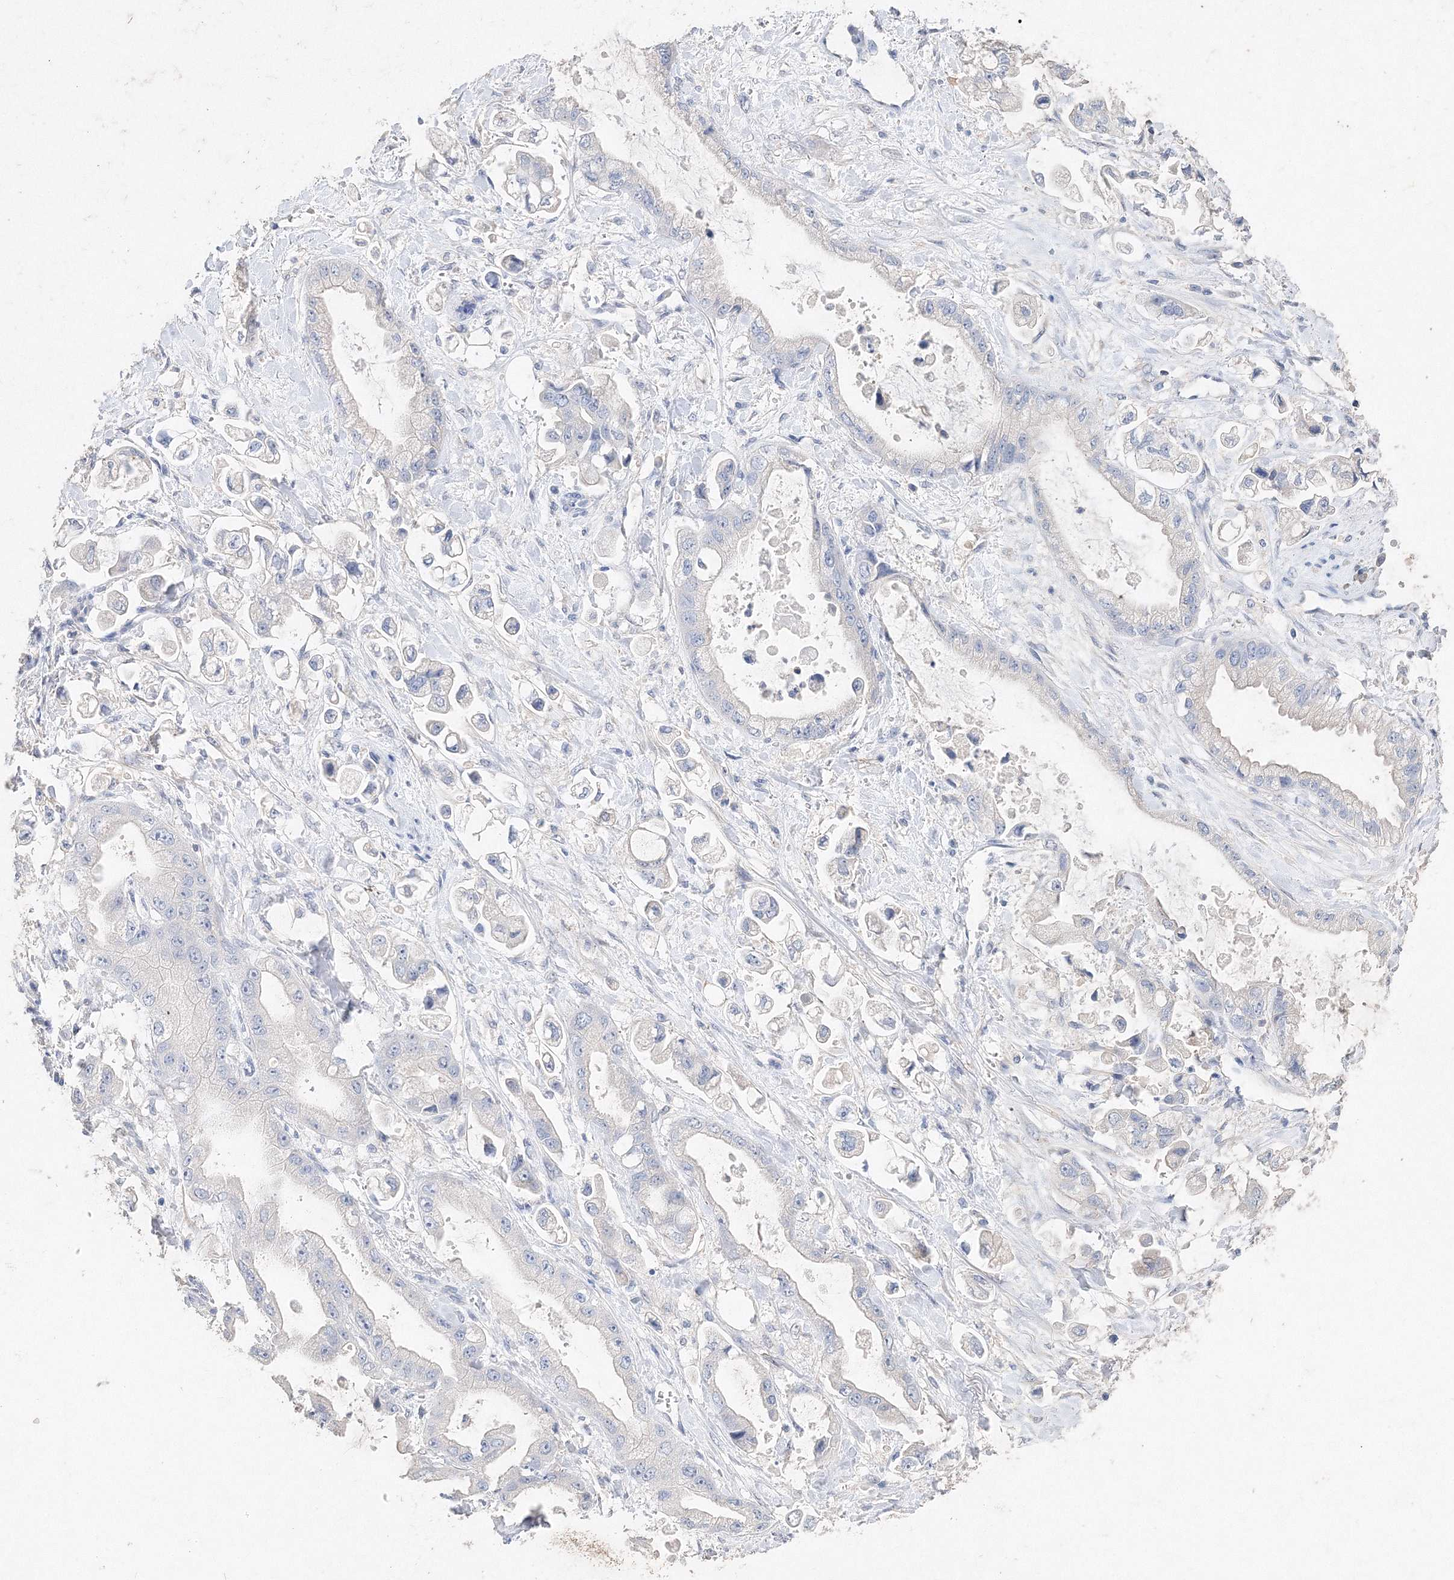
{"staining": {"intensity": "negative", "quantity": "none", "location": "none"}, "tissue": "stomach cancer", "cell_type": "Tumor cells", "image_type": "cancer", "snomed": [{"axis": "morphology", "description": "Adenocarcinoma, NOS"}, {"axis": "topography", "description": "Stomach"}], "caption": "DAB immunohistochemical staining of stomach cancer demonstrates no significant positivity in tumor cells.", "gene": "GLS", "patient": {"sex": "male", "age": 62}}